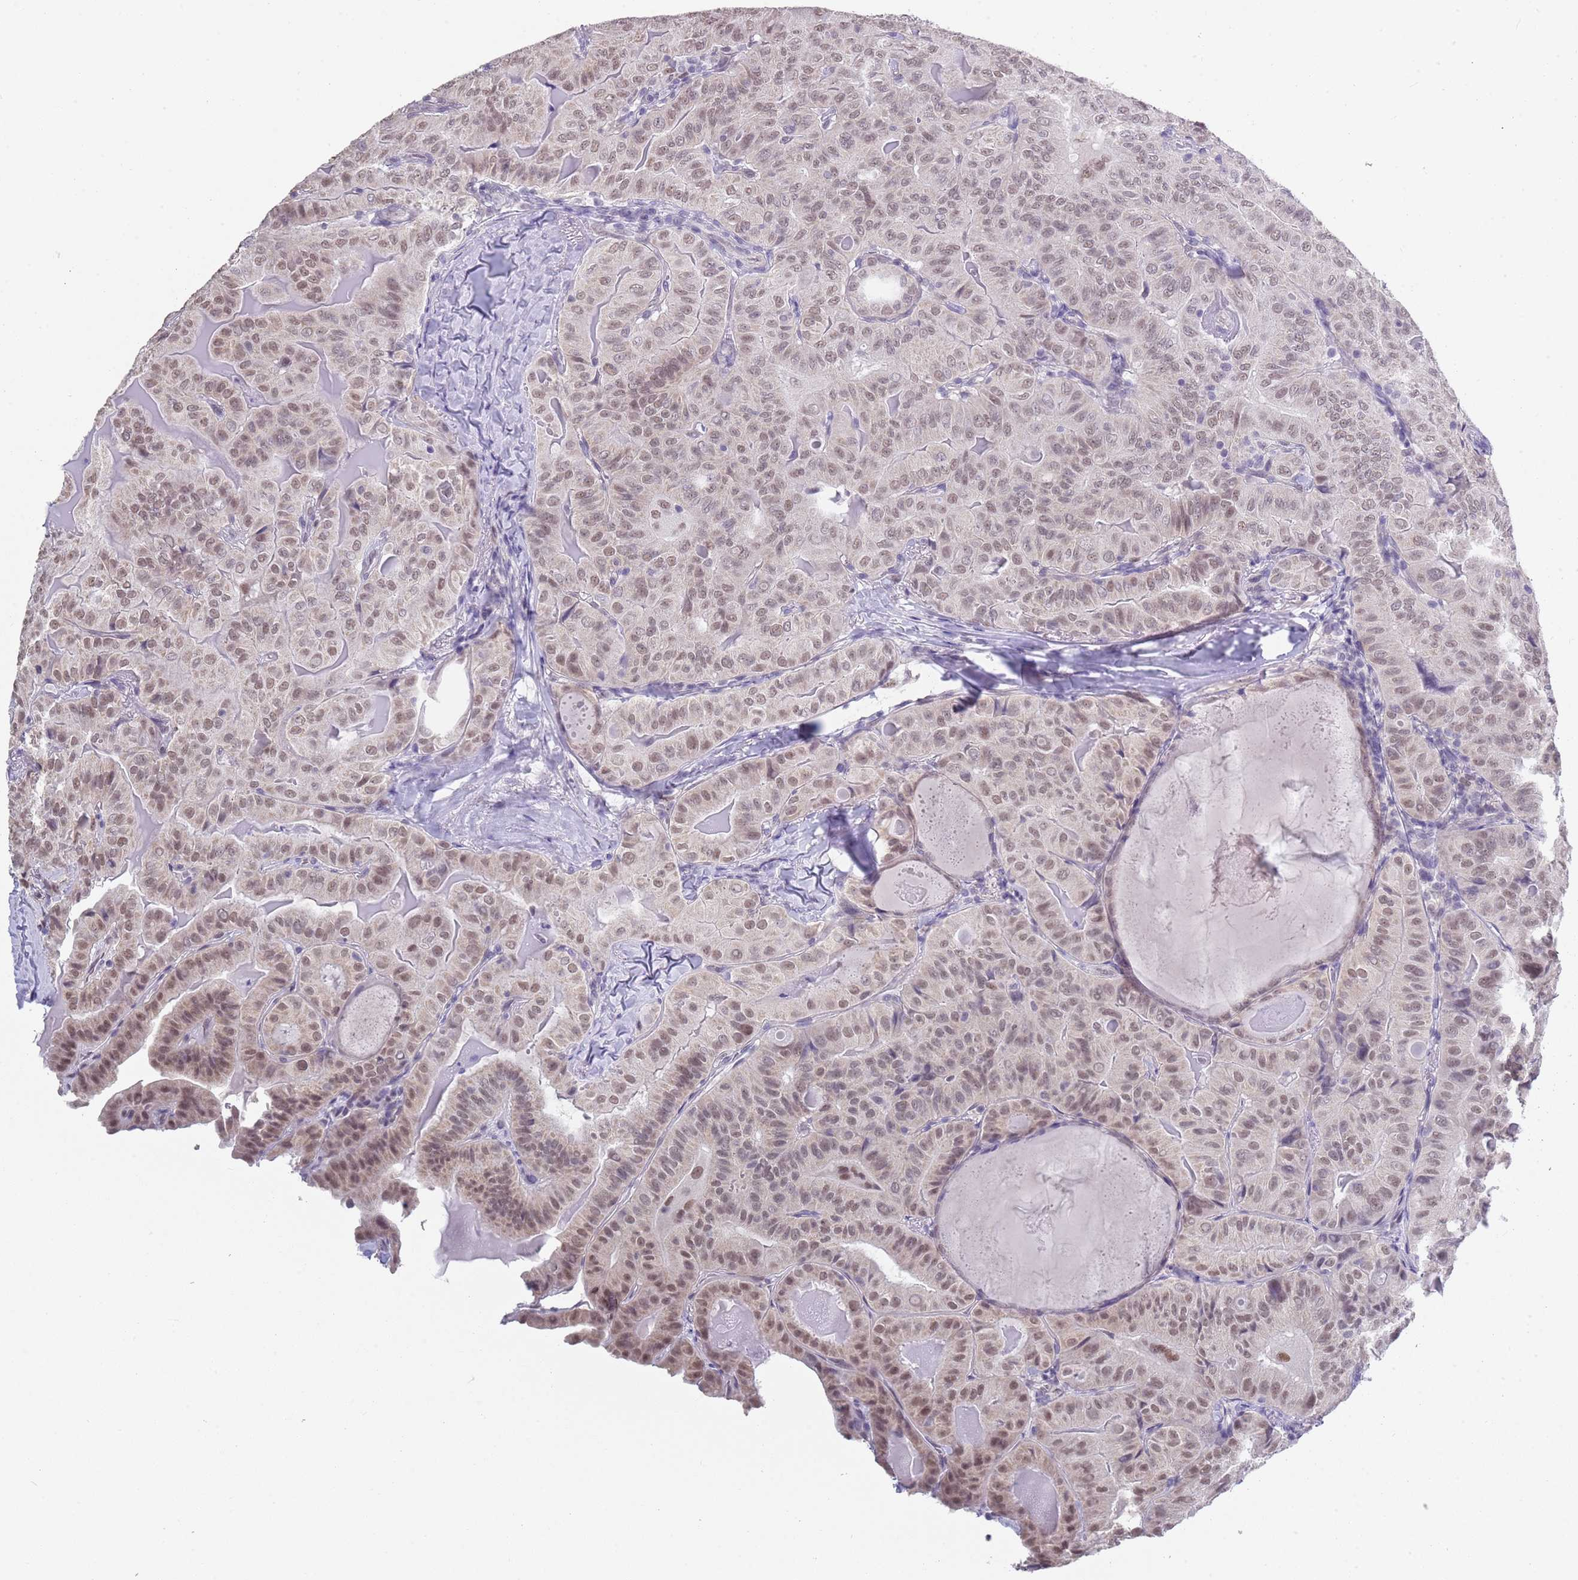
{"staining": {"intensity": "moderate", "quantity": ">75%", "location": "nuclear"}, "tissue": "thyroid cancer", "cell_type": "Tumor cells", "image_type": "cancer", "snomed": [{"axis": "morphology", "description": "Papillary adenocarcinoma, NOS"}, {"axis": "topography", "description": "Thyroid gland"}], "caption": "Immunohistochemical staining of thyroid papillary adenocarcinoma exhibits medium levels of moderate nuclear protein staining in approximately >75% of tumor cells.", "gene": "SEPHS2", "patient": {"sex": "female", "age": 68}}